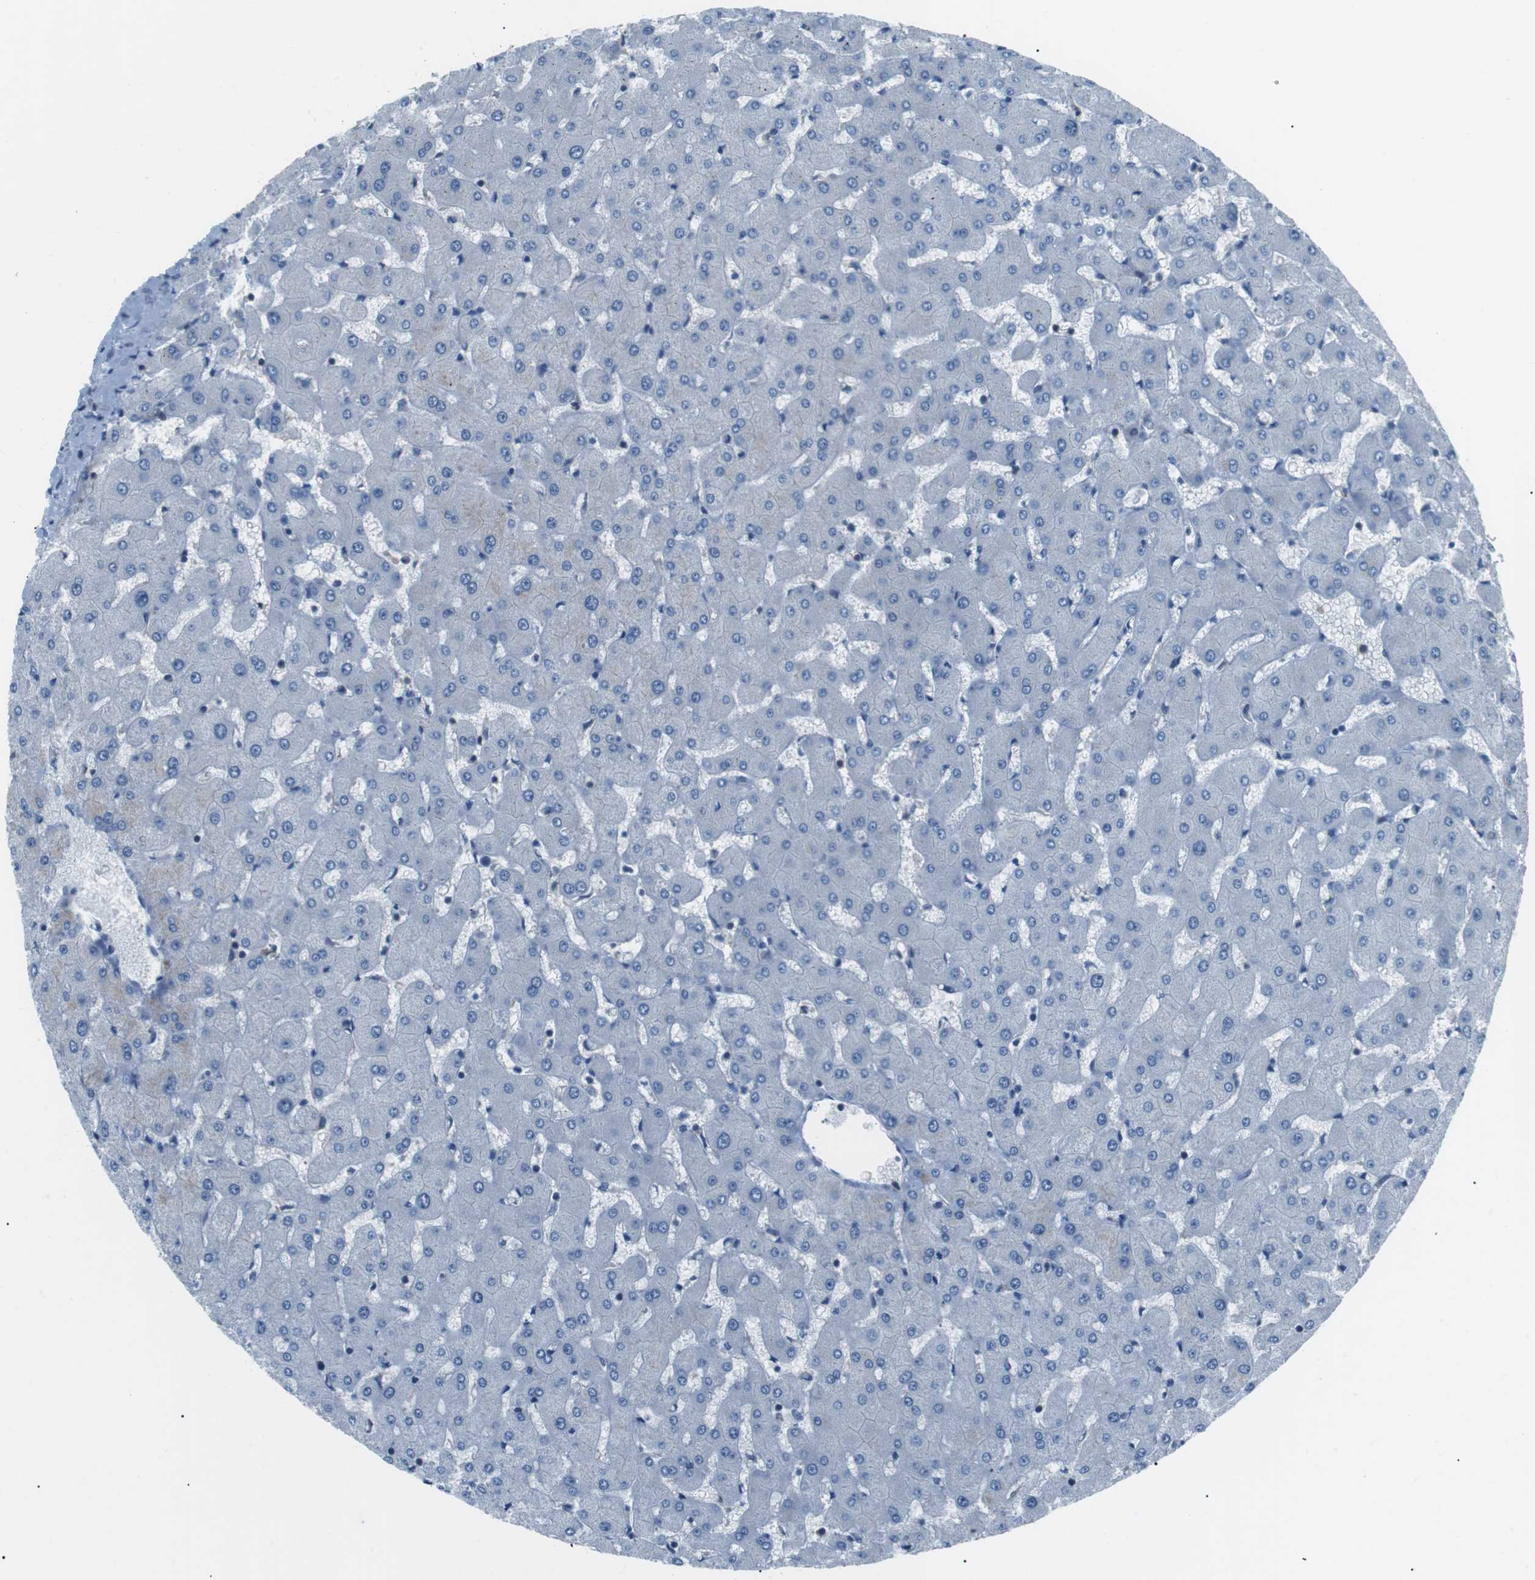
{"staining": {"intensity": "negative", "quantity": "none", "location": "none"}, "tissue": "liver", "cell_type": "Cholangiocytes", "image_type": "normal", "snomed": [{"axis": "morphology", "description": "Normal tissue, NOS"}, {"axis": "topography", "description": "Liver"}], "caption": "This micrograph is of unremarkable liver stained with immunohistochemistry to label a protein in brown with the nuclei are counter-stained blue. There is no expression in cholangiocytes. (DAB immunohistochemistry with hematoxylin counter stain).", "gene": "ARVCF", "patient": {"sex": "female", "age": 63}}